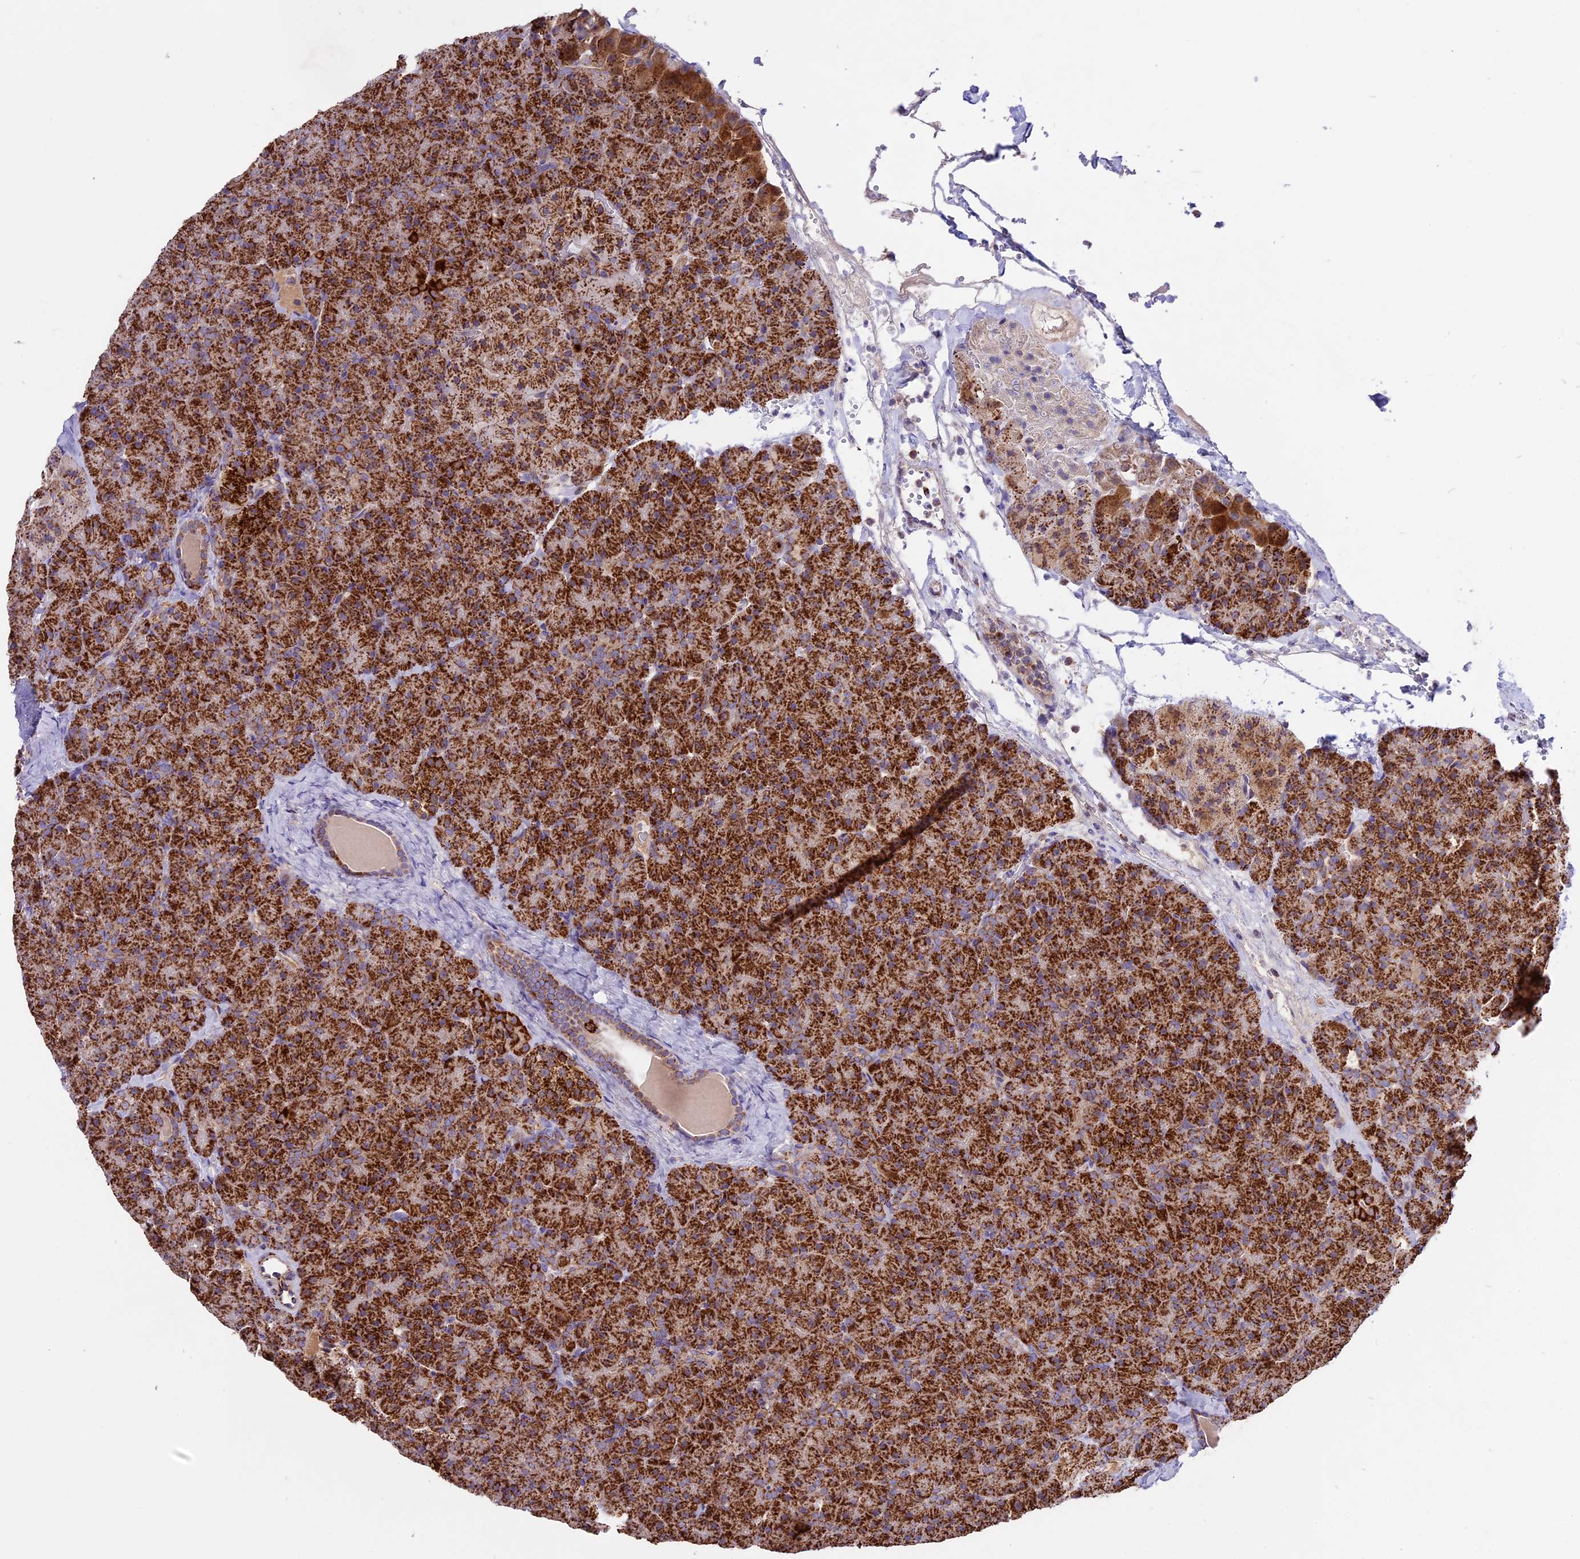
{"staining": {"intensity": "strong", "quantity": ">75%", "location": "cytoplasmic/membranous"}, "tissue": "pancreas", "cell_type": "Exocrine glandular cells", "image_type": "normal", "snomed": [{"axis": "morphology", "description": "Normal tissue, NOS"}, {"axis": "topography", "description": "Pancreas"}], "caption": "Exocrine glandular cells show high levels of strong cytoplasmic/membranous staining in about >75% of cells in normal human pancreas. The staining is performed using DAB (3,3'-diaminobenzidine) brown chromogen to label protein expression. The nuclei are counter-stained blue using hematoxylin.", "gene": "COX17", "patient": {"sex": "male", "age": 36}}